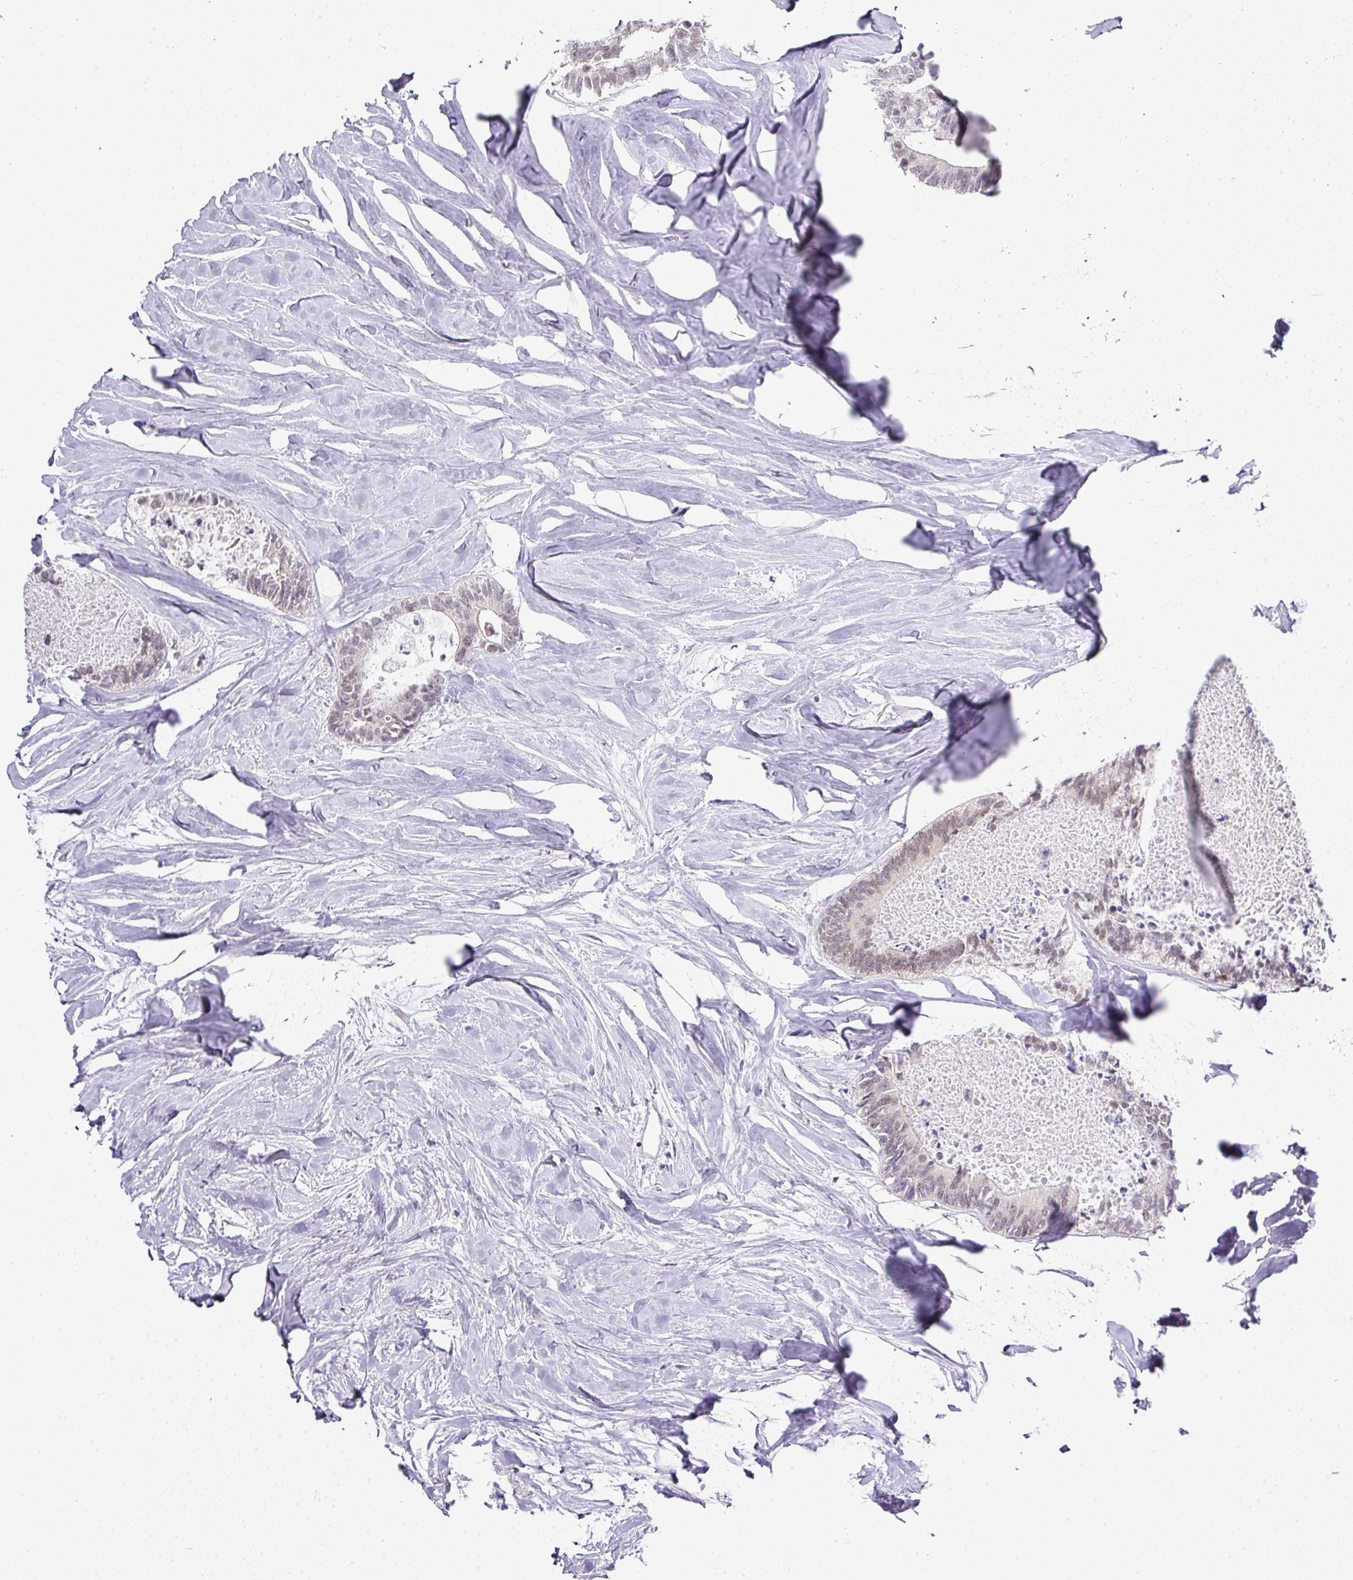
{"staining": {"intensity": "weak", "quantity": "<25%", "location": "nuclear"}, "tissue": "colorectal cancer", "cell_type": "Tumor cells", "image_type": "cancer", "snomed": [{"axis": "morphology", "description": "Adenocarcinoma, NOS"}, {"axis": "topography", "description": "Colon"}, {"axis": "topography", "description": "Rectum"}], "caption": "An image of human colorectal adenocarcinoma is negative for staining in tumor cells. Brightfield microscopy of immunohistochemistry (IHC) stained with DAB (3,3'-diaminobenzidine) (brown) and hematoxylin (blue), captured at high magnification.", "gene": "FAM32A", "patient": {"sex": "male", "age": 57}}